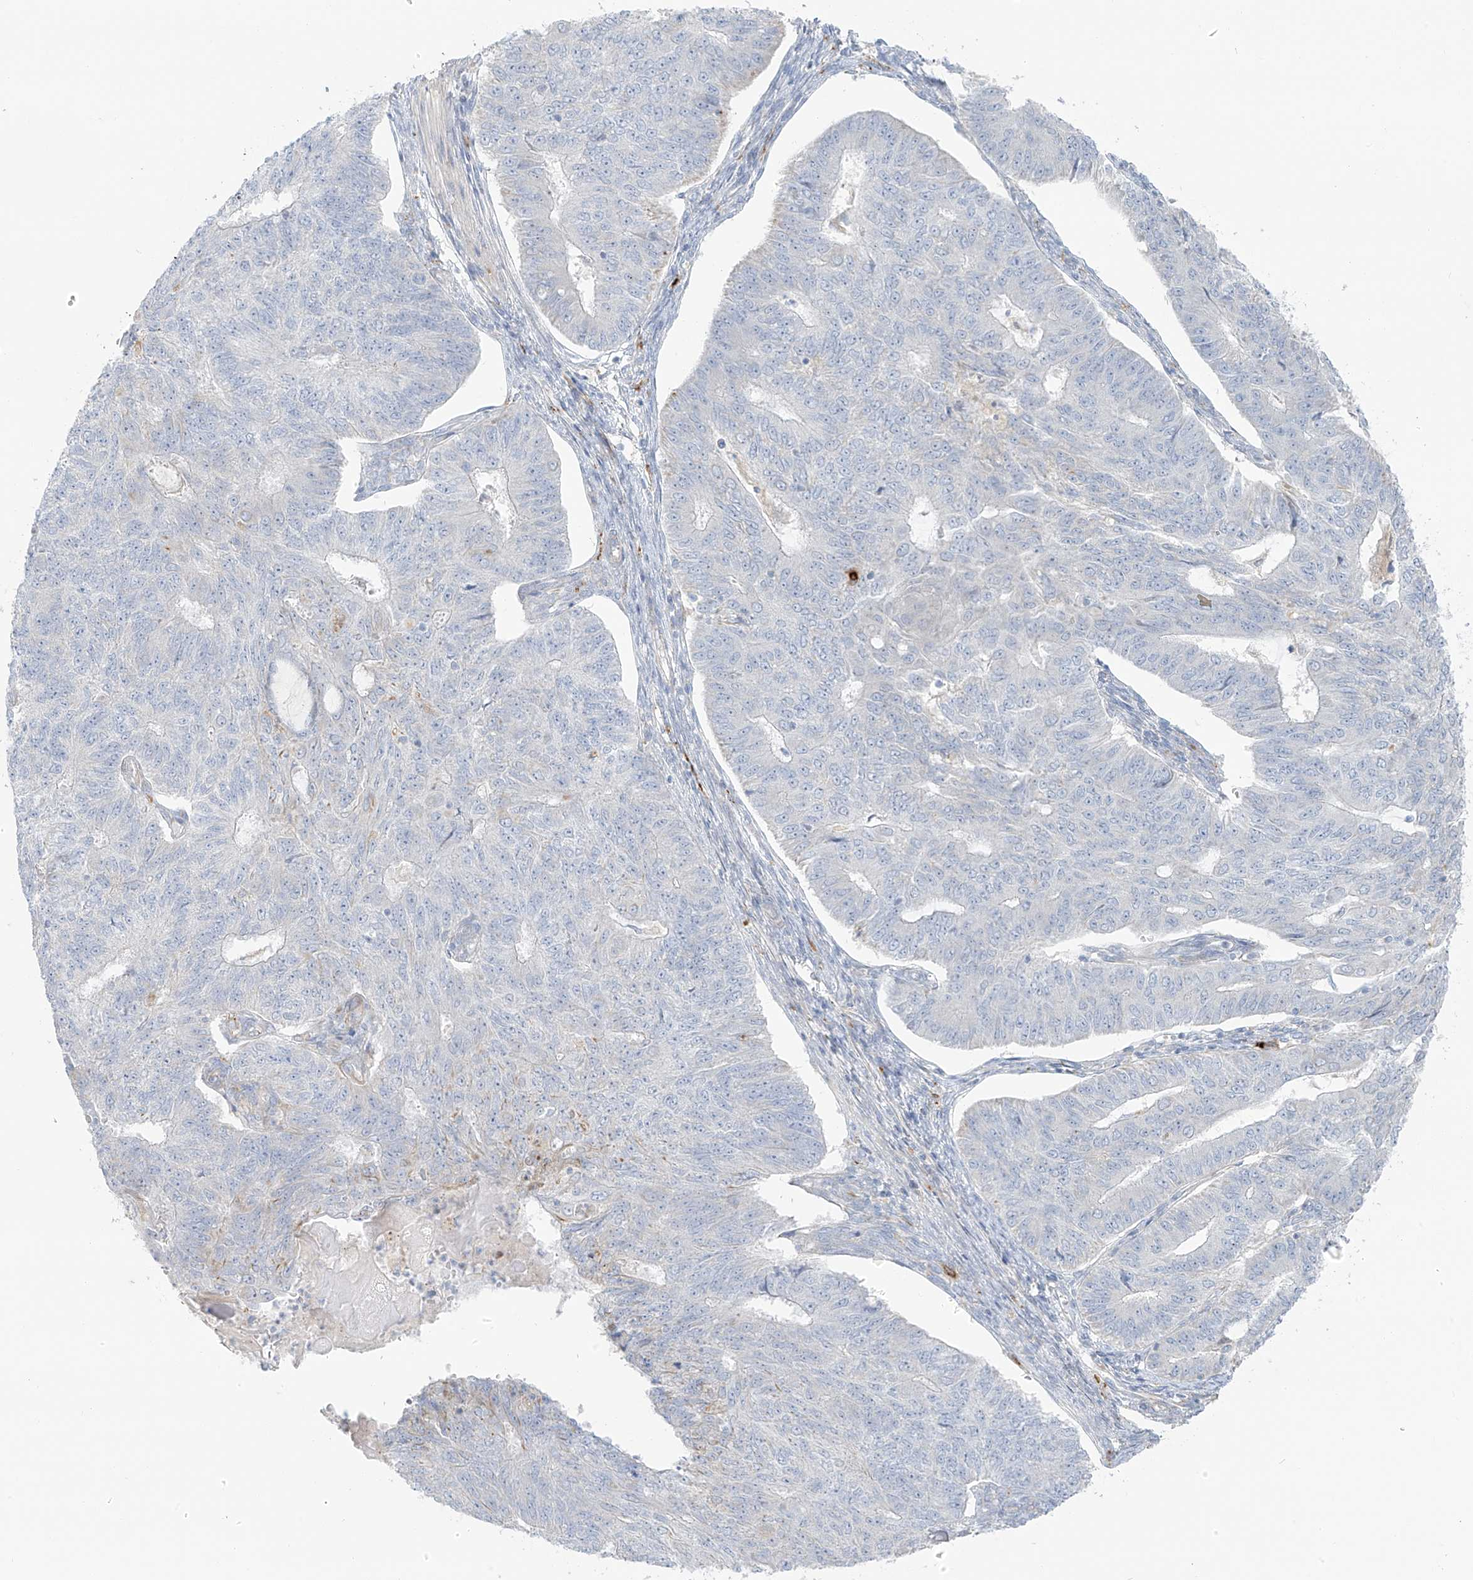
{"staining": {"intensity": "negative", "quantity": "none", "location": "none"}, "tissue": "endometrial cancer", "cell_type": "Tumor cells", "image_type": "cancer", "snomed": [{"axis": "morphology", "description": "Adenocarcinoma, NOS"}, {"axis": "topography", "description": "Endometrium"}], "caption": "Immunohistochemical staining of endometrial cancer (adenocarcinoma) displays no significant staining in tumor cells.", "gene": "TAL2", "patient": {"sex": "female", "age": 32}}